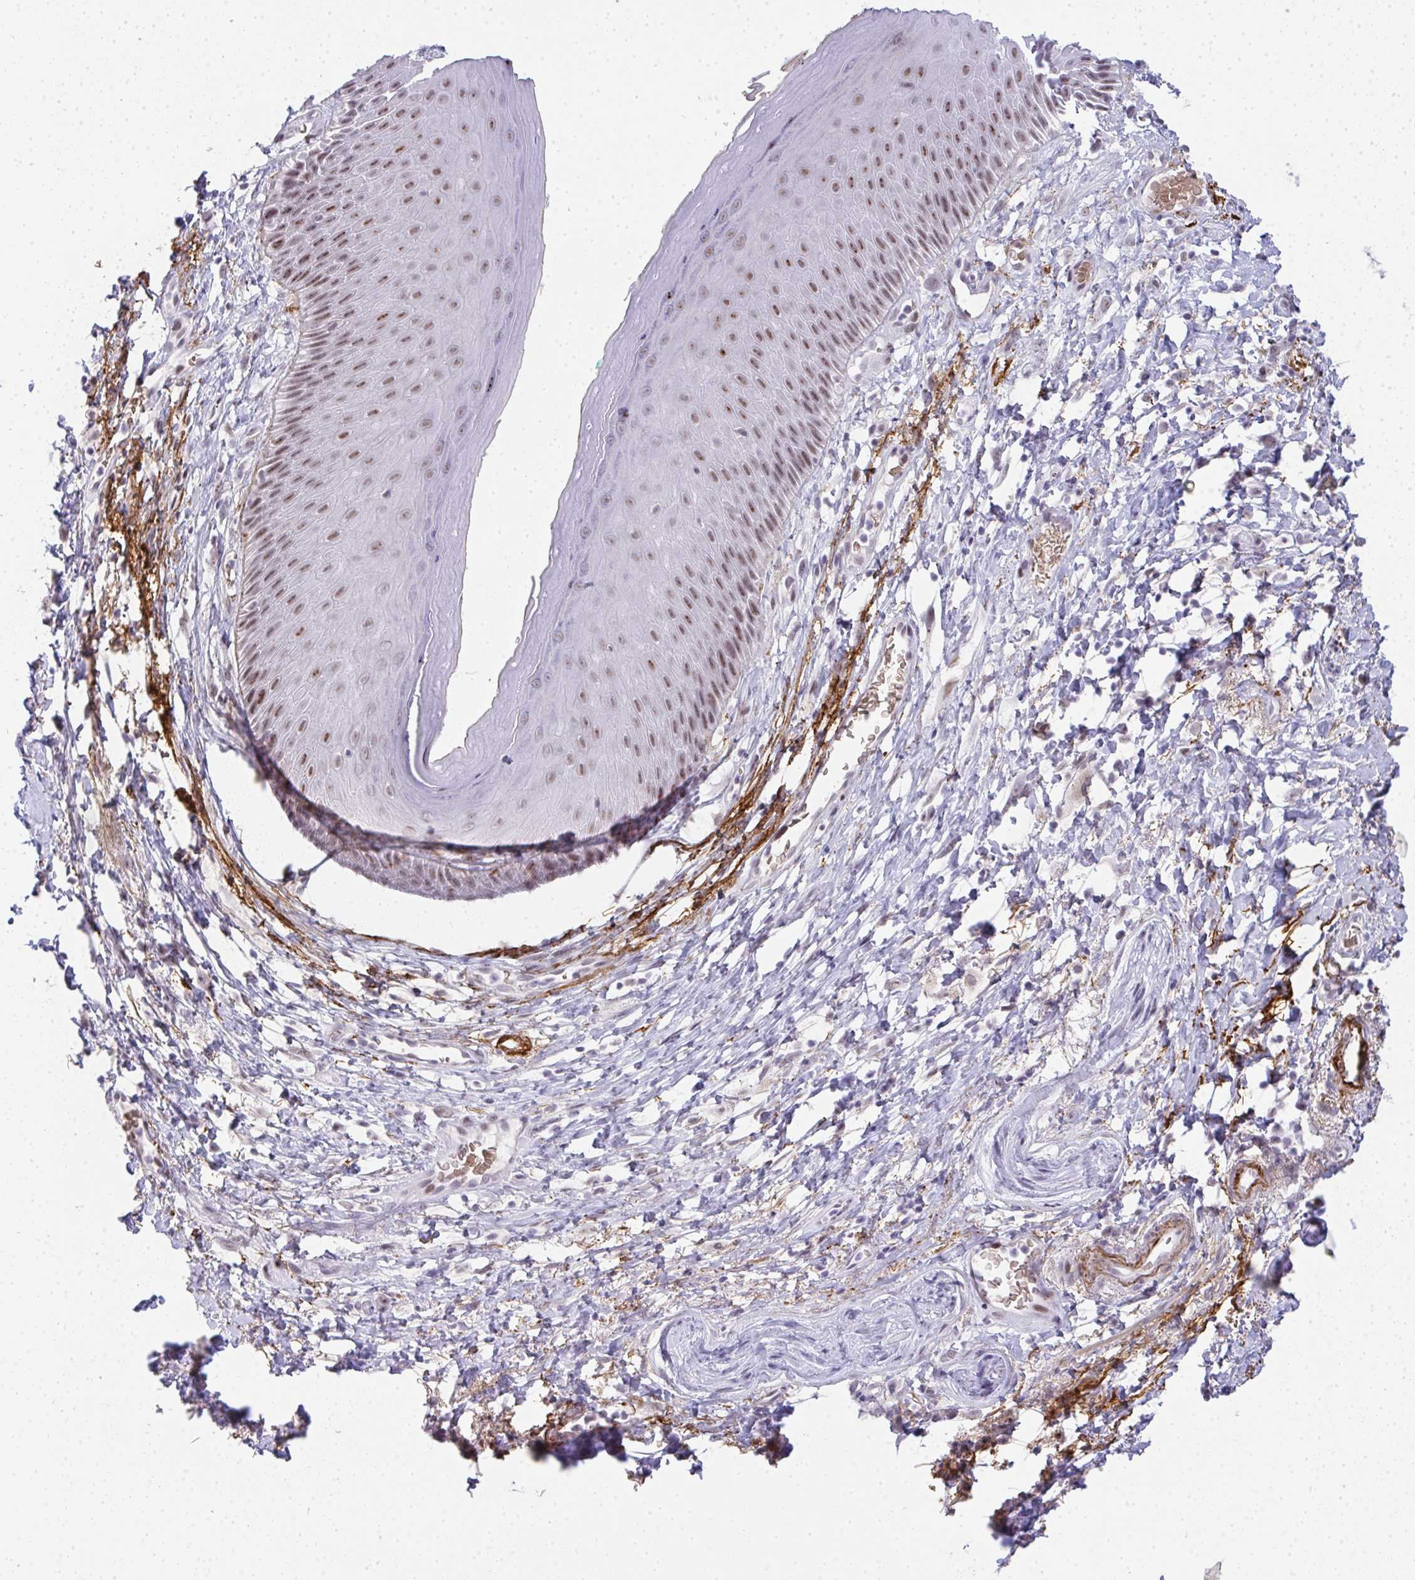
{"staining": {"intensity": "moderate", "quantity": "25%-75%", "location": "cytoplasmic/membranous,nuclear"}, "tissue": "skin", "cell_type": "Epidermal cells", "image_type": "normal", "snomed": [{"axis": "morphology", "description": "Normal tissue, NOS"}, {"axis": "topography", "description": "Anal"}], "caption": "Skin stained for a protein shows moderate cytoplasmic/membranous,nuclear positivity in epidermal cells. Nuclei are stained in blue.", "gene": "TNMD", "patient": {"sex": "male", "age": 78}}